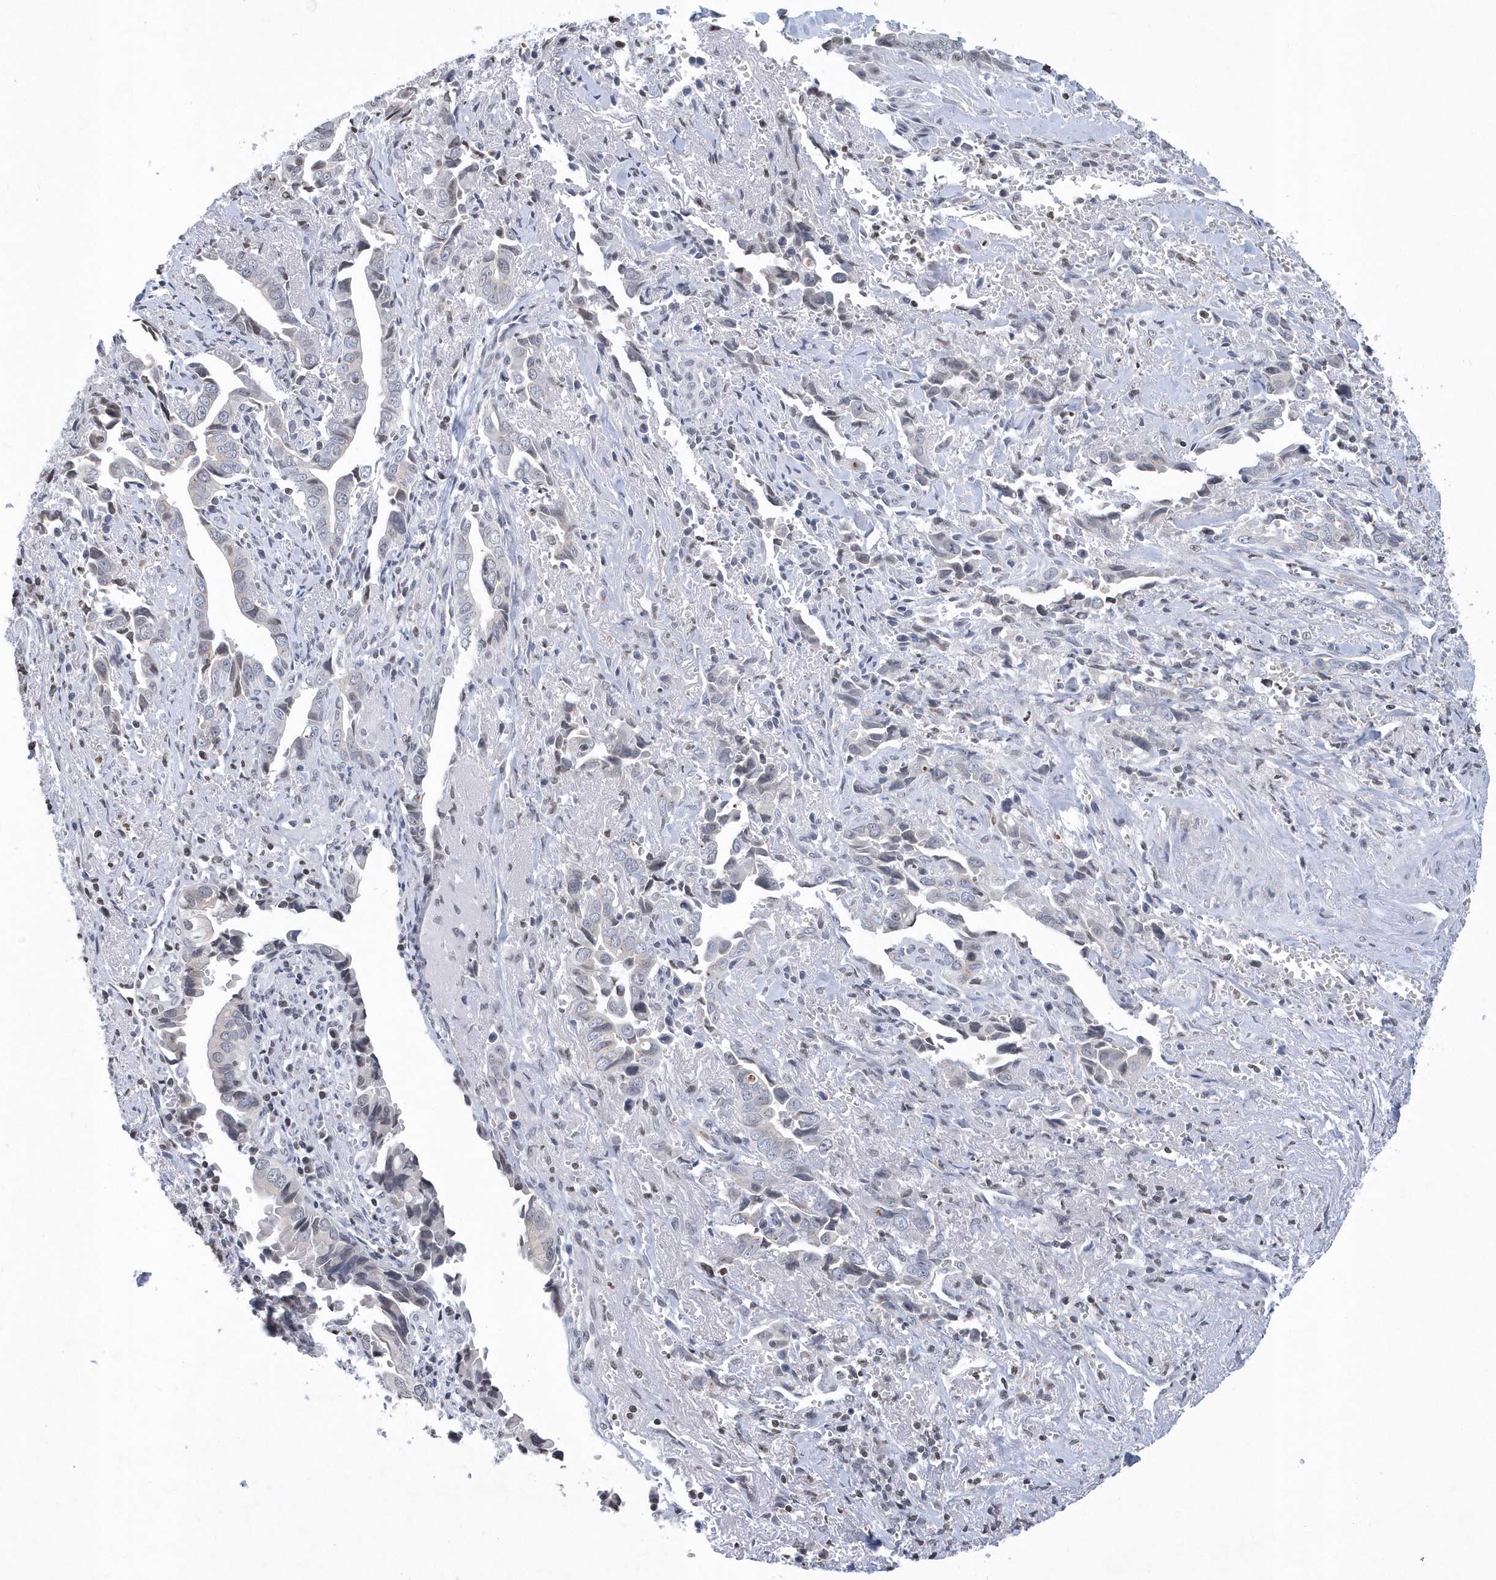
{"staining": {"intensity": "negative", "quantity": "none", "location": "none"}, "tissue": "liver cancer", "cell_type": "Tumor cells", "image_type": "cancer", "snomed": [{"axis": "morphology", "description": "Cholangiocarcinoma"}, {"axis": "topography", "description": "Liver"}], "caption": "A high-resolution image shows immunohistochemistry (IHC) staining of liver cancer, which displays no significant expression in tumor cells. (Immunohistochemistry, brightfield microscopy, high magnification).", "gene": "VWA5B2", "patient": {"sex": "female", "age": 79}}